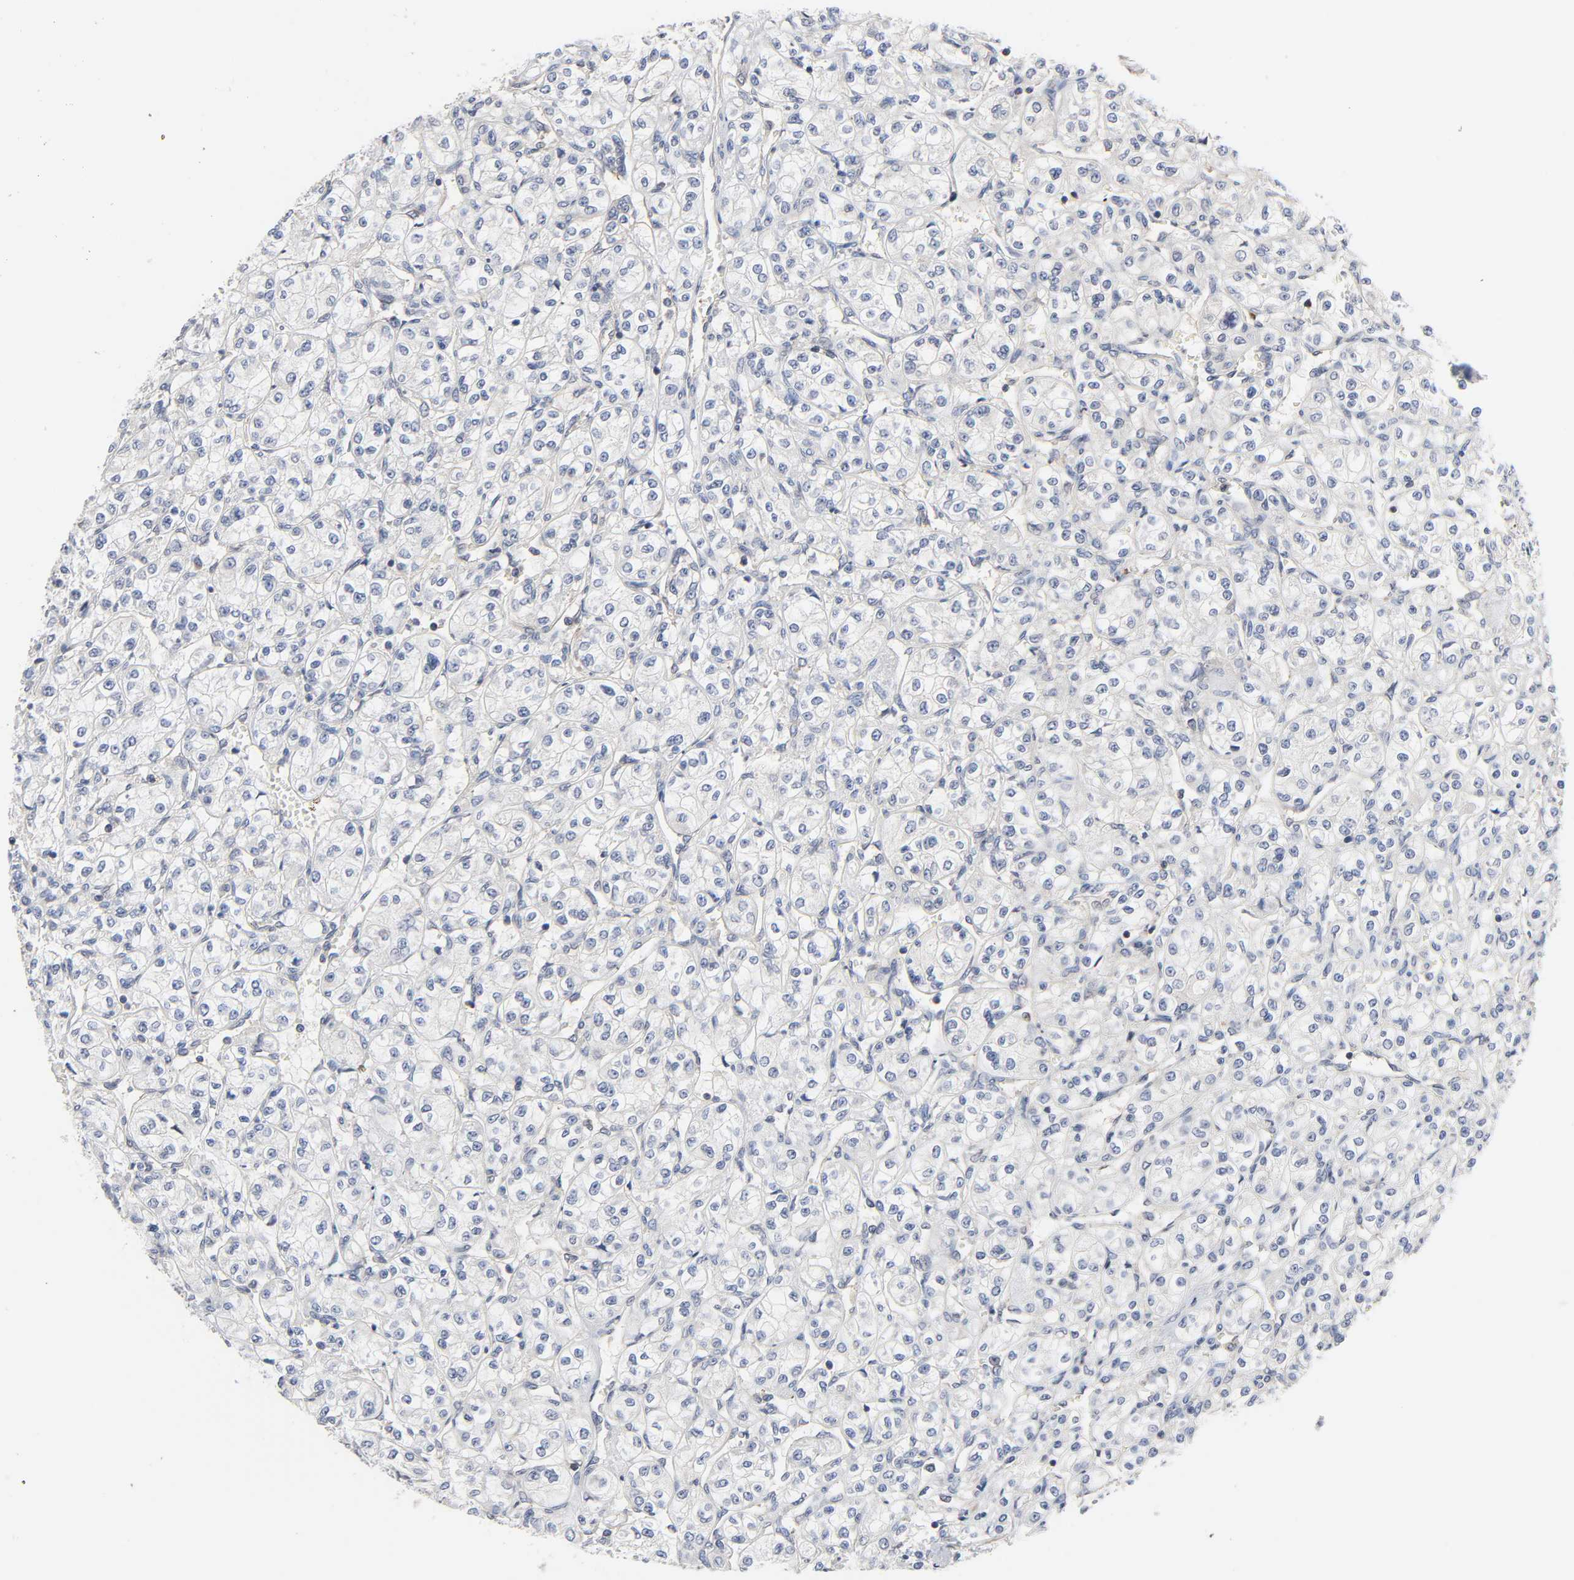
{"staining": {"intensity": "negative", "quantity": "none", "location": "none"}, "tissue": "renal cancer", "cell_type": "Tumor cells", "image_type": "cancer", "snomed": [{"axis": "morphology", "description": "Adenocarcinoma, NOS"}, {"axis": "topography", "description": "Kidney"}], "caption": "Immunohistochemistry (IHC) photomicrograph of neoplastic tissue: human renal cancer stained with DAB shows no significant protein expression in tumor cells.", "gene": "DDX10", "patient": {"sex": "male", "age": 77}}